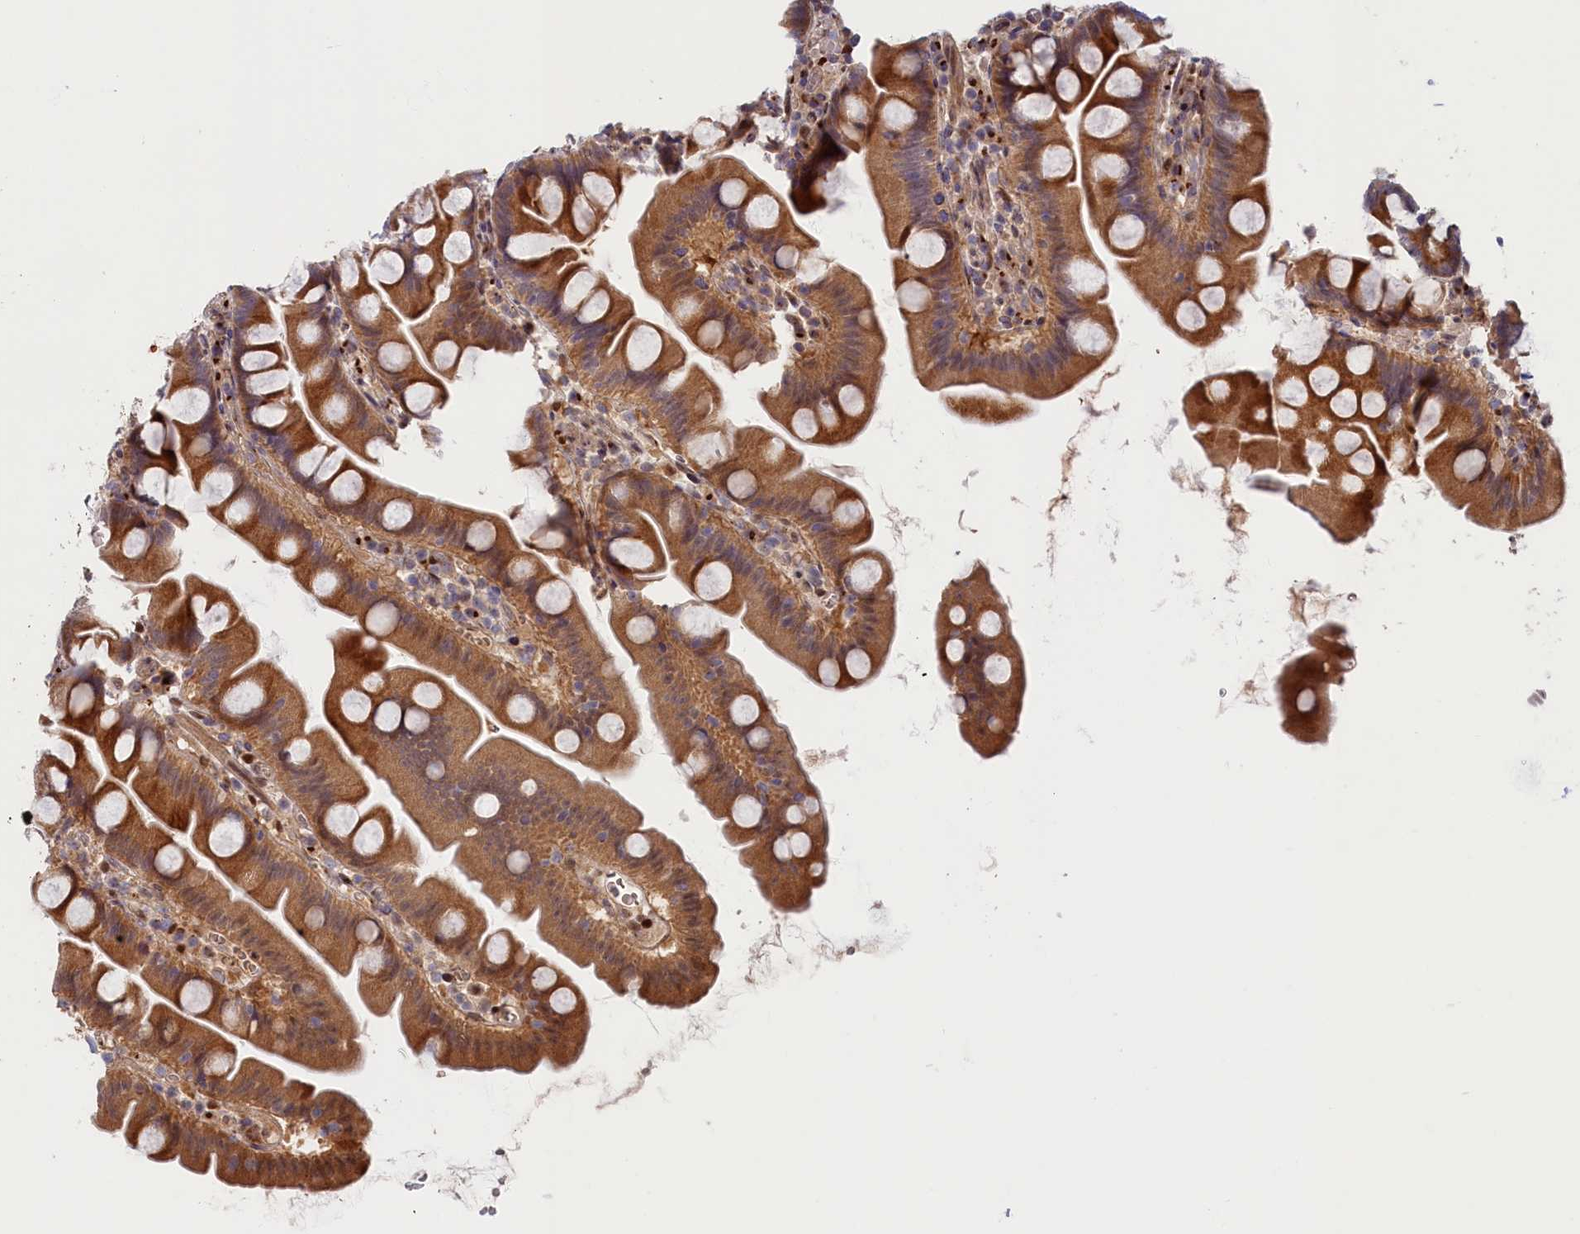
{"staining": {"intensity": "moderate", "quantity": ">75%", "location": "cytoplasmic/membranous,nuclear"}, "tissue": "small intestine", "cell_type": "Glandular cells", "image_type": "normal", "snomed": [{"axis": "morphology", "description": "Normal tissue, NOS"}, {"axis": "topography", "description": "Small intestine"}], "caption": "High-magnification brightfield microscopy of unremarkable small intestine stained with DAB (brown) and counterstained with hematoxylin (blue). glandular cells exhibit moderate cytoplasmic/membranous,nuclear staining is seen in about>75% of cells. Ihc stains the protein of interest in brown and the nuclei are stained blue.", "gene": "CHST12", "patient": {"sex": "female", "age": 68}}